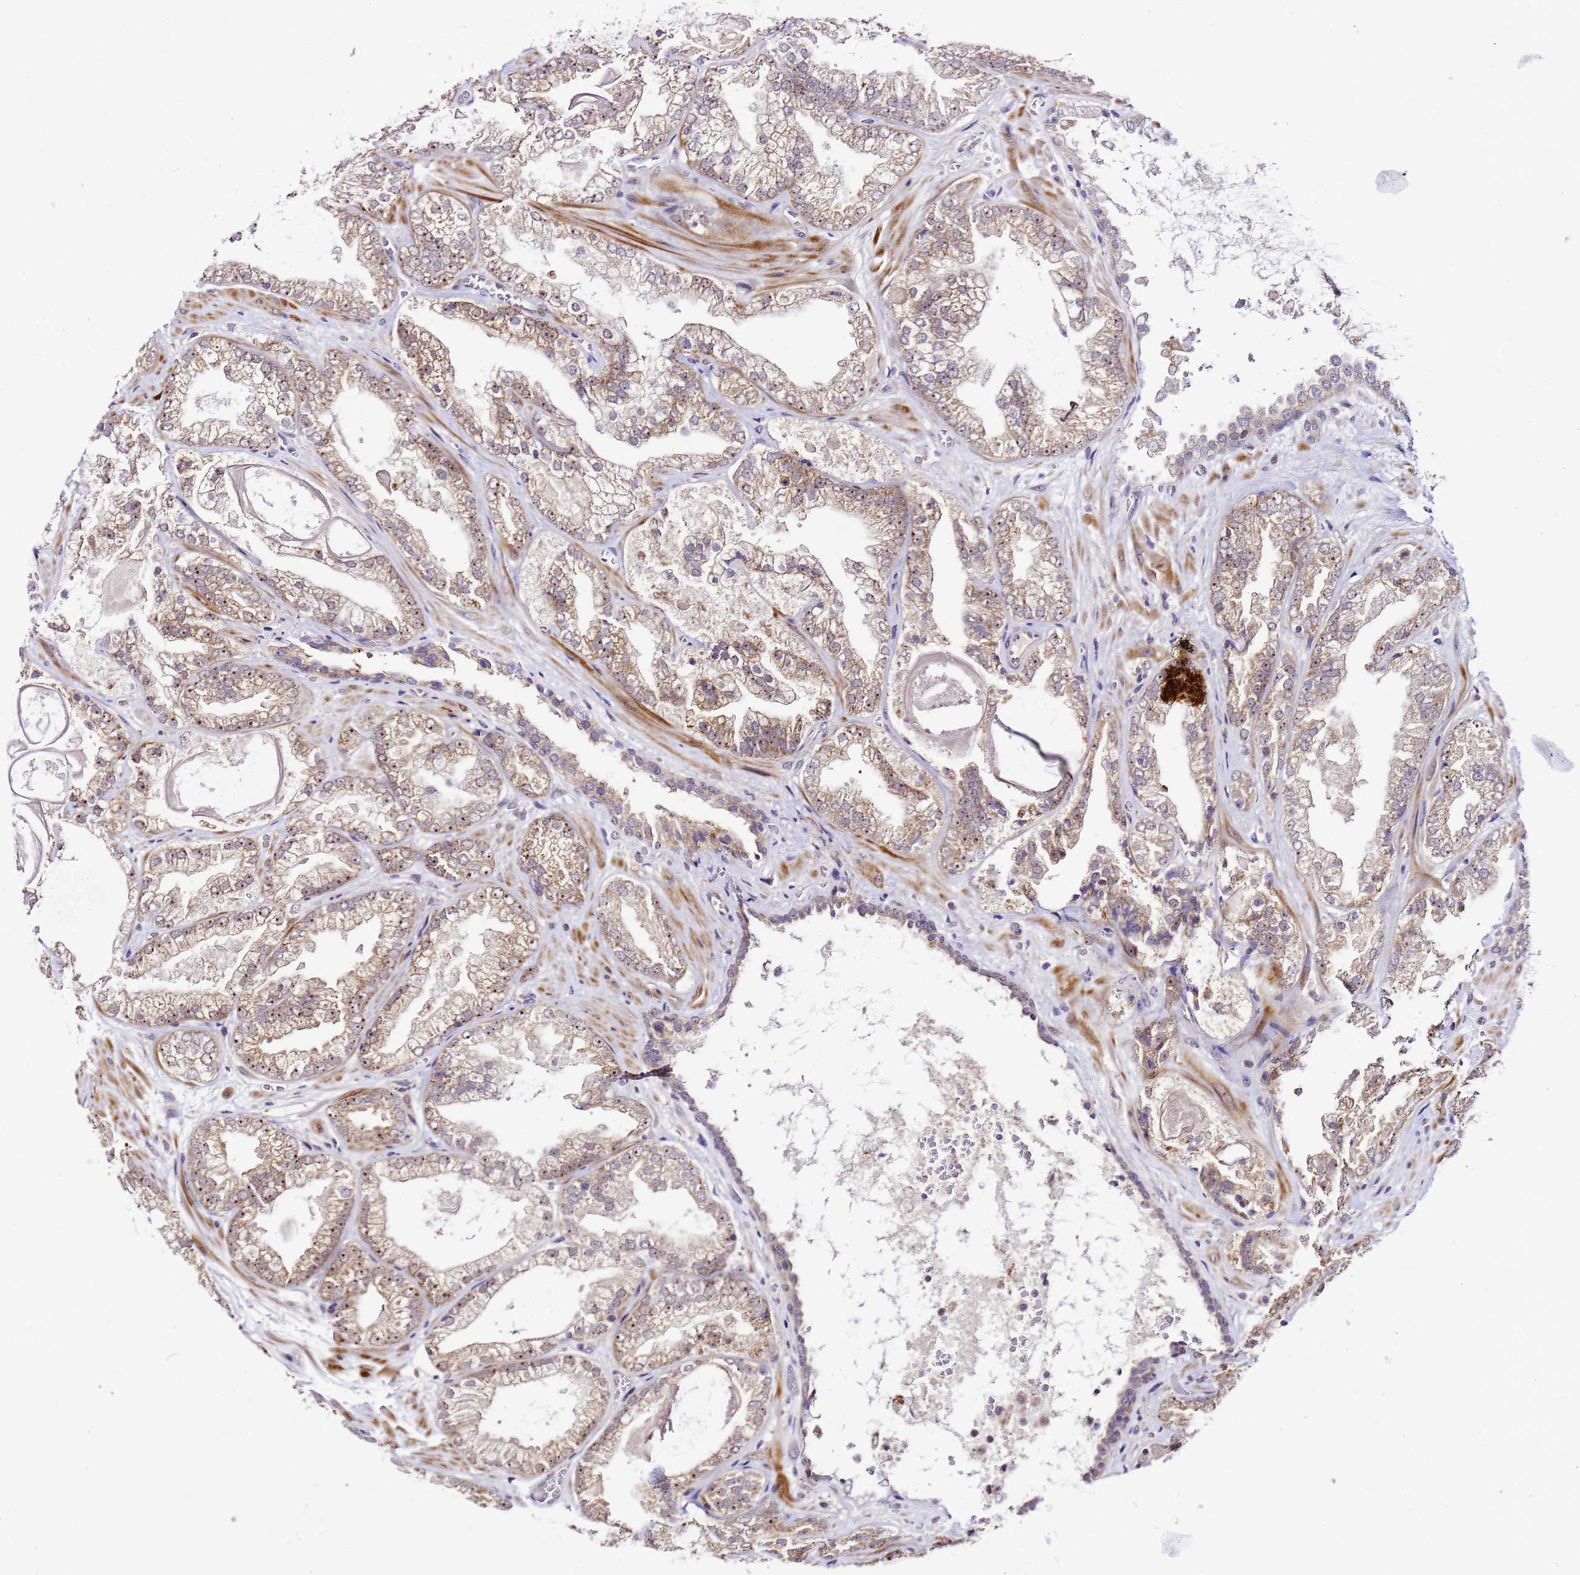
{"staining": {"intensity": "moderate", "quantity": "<25%", "location": "cytoplasmic/membranous,nuclear"}, "tissue": "prostate cancer", "cell_type": "Tumor cells", "image_type": "cancer", "snomed": [{"axis": "morphology", "description": "Adenocarcinoma, Low grade"}, {"axis": "topography", "description": "Prostate"}], "caption": "Approximately <25% of tumor cells in human adenocarcinoma (low-grade) (prostate) exhibit moderate cytoplasmic/membranous and nuclear protein positivity as visualized by brown immunohistochemical staining.", "gene": "SLX4IP", "patient": {"sex": "male", "age": 57}}